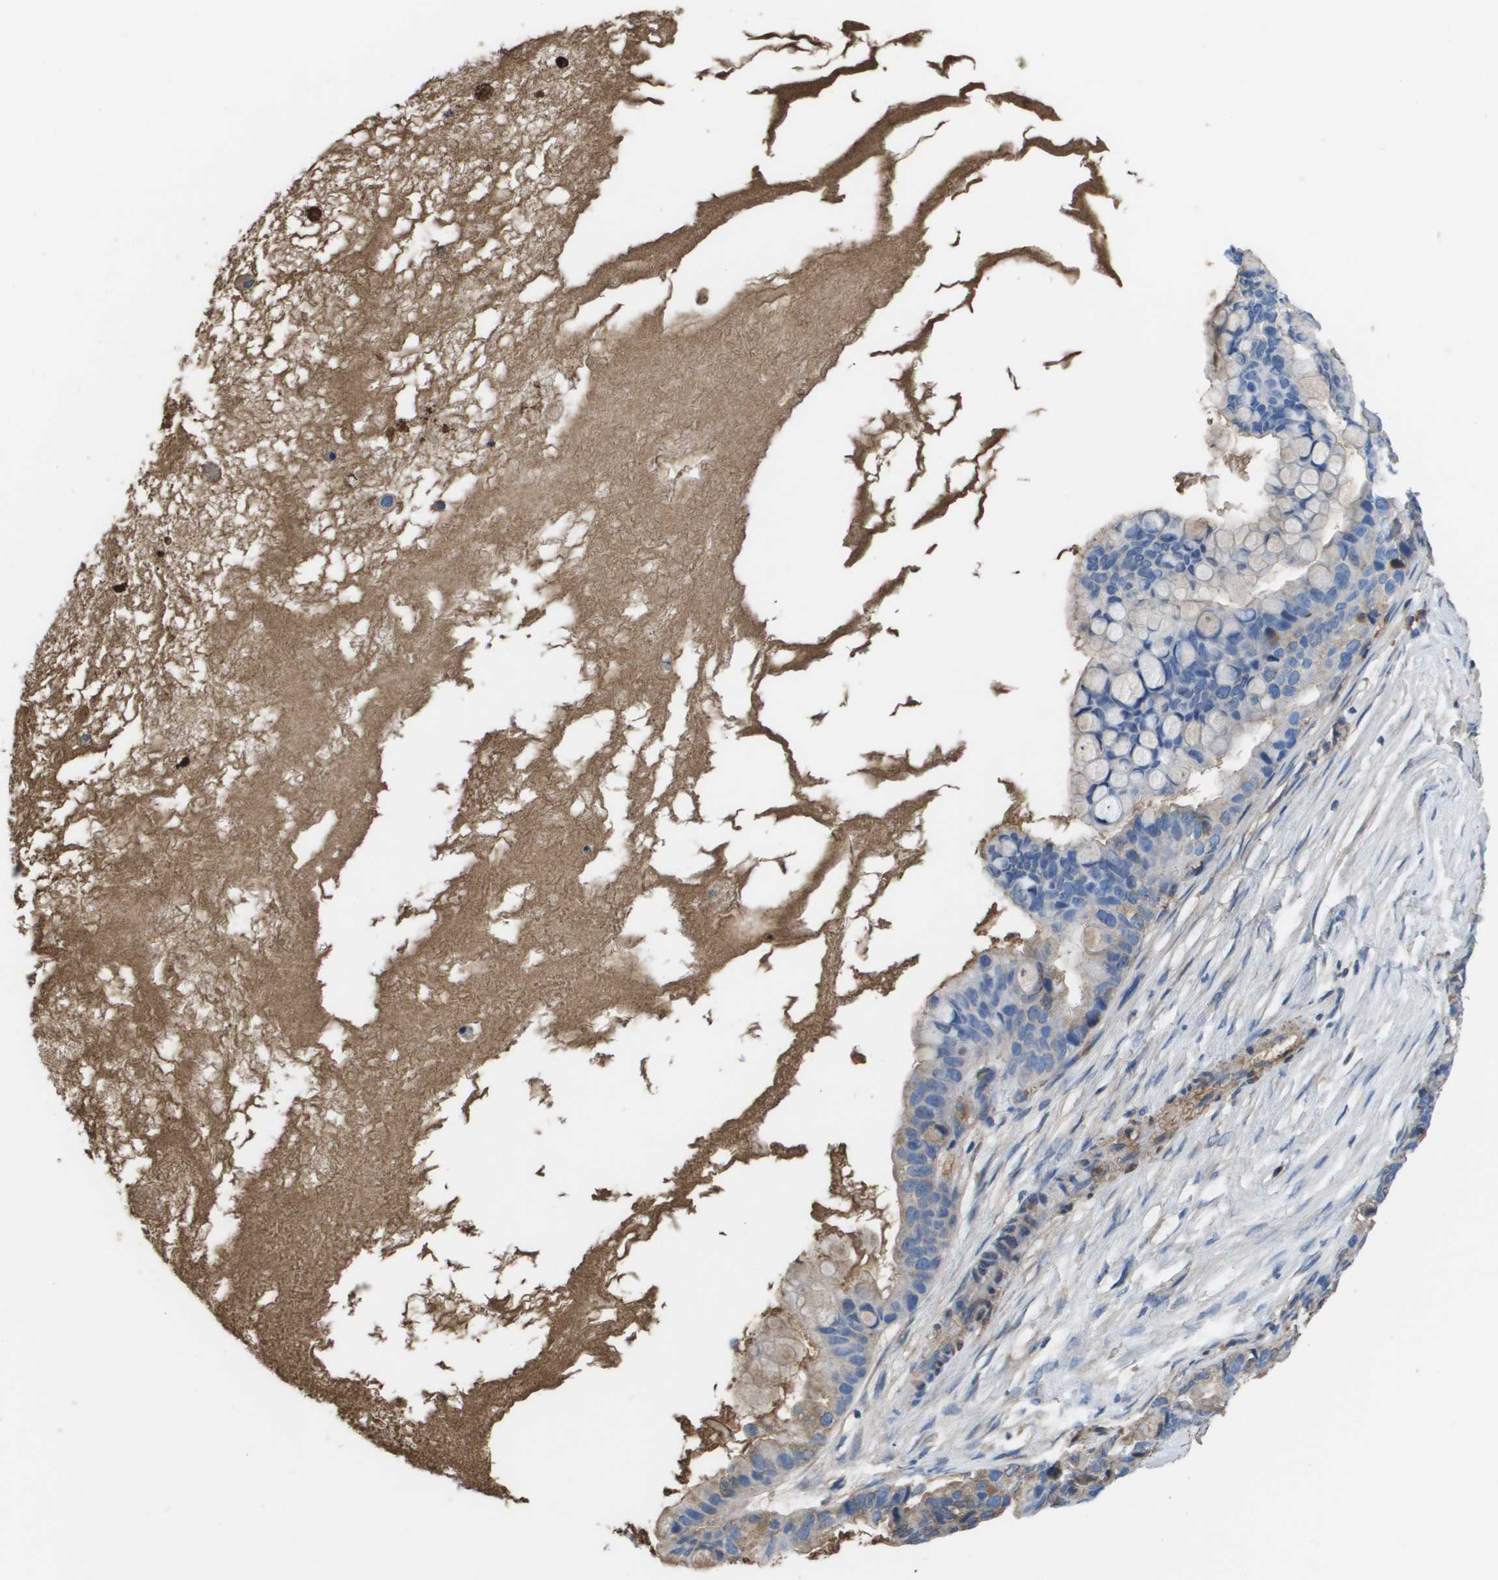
{"staining": {"intensity": "weak", "quantity": "<25%", "location": "cytoplasmic/membranous"}, "tissue": "ovarian cancer", "cell_type": "Tumor cells", "image_type": "cancer", "snomed": [{"axis": "morphology", "description": "Cystadenocarcinoma, mucinous, NOS"}, {"axis": "topography", "description": "Ovary"}], "caption": "The photomicrograph reveals no significant staining in tumor cells of ovarian mucinous cystadenocarcinoma. Nuclei are stained in blue.", "gene": "VTN", "patient": {"sex": "female", "age": 80}}